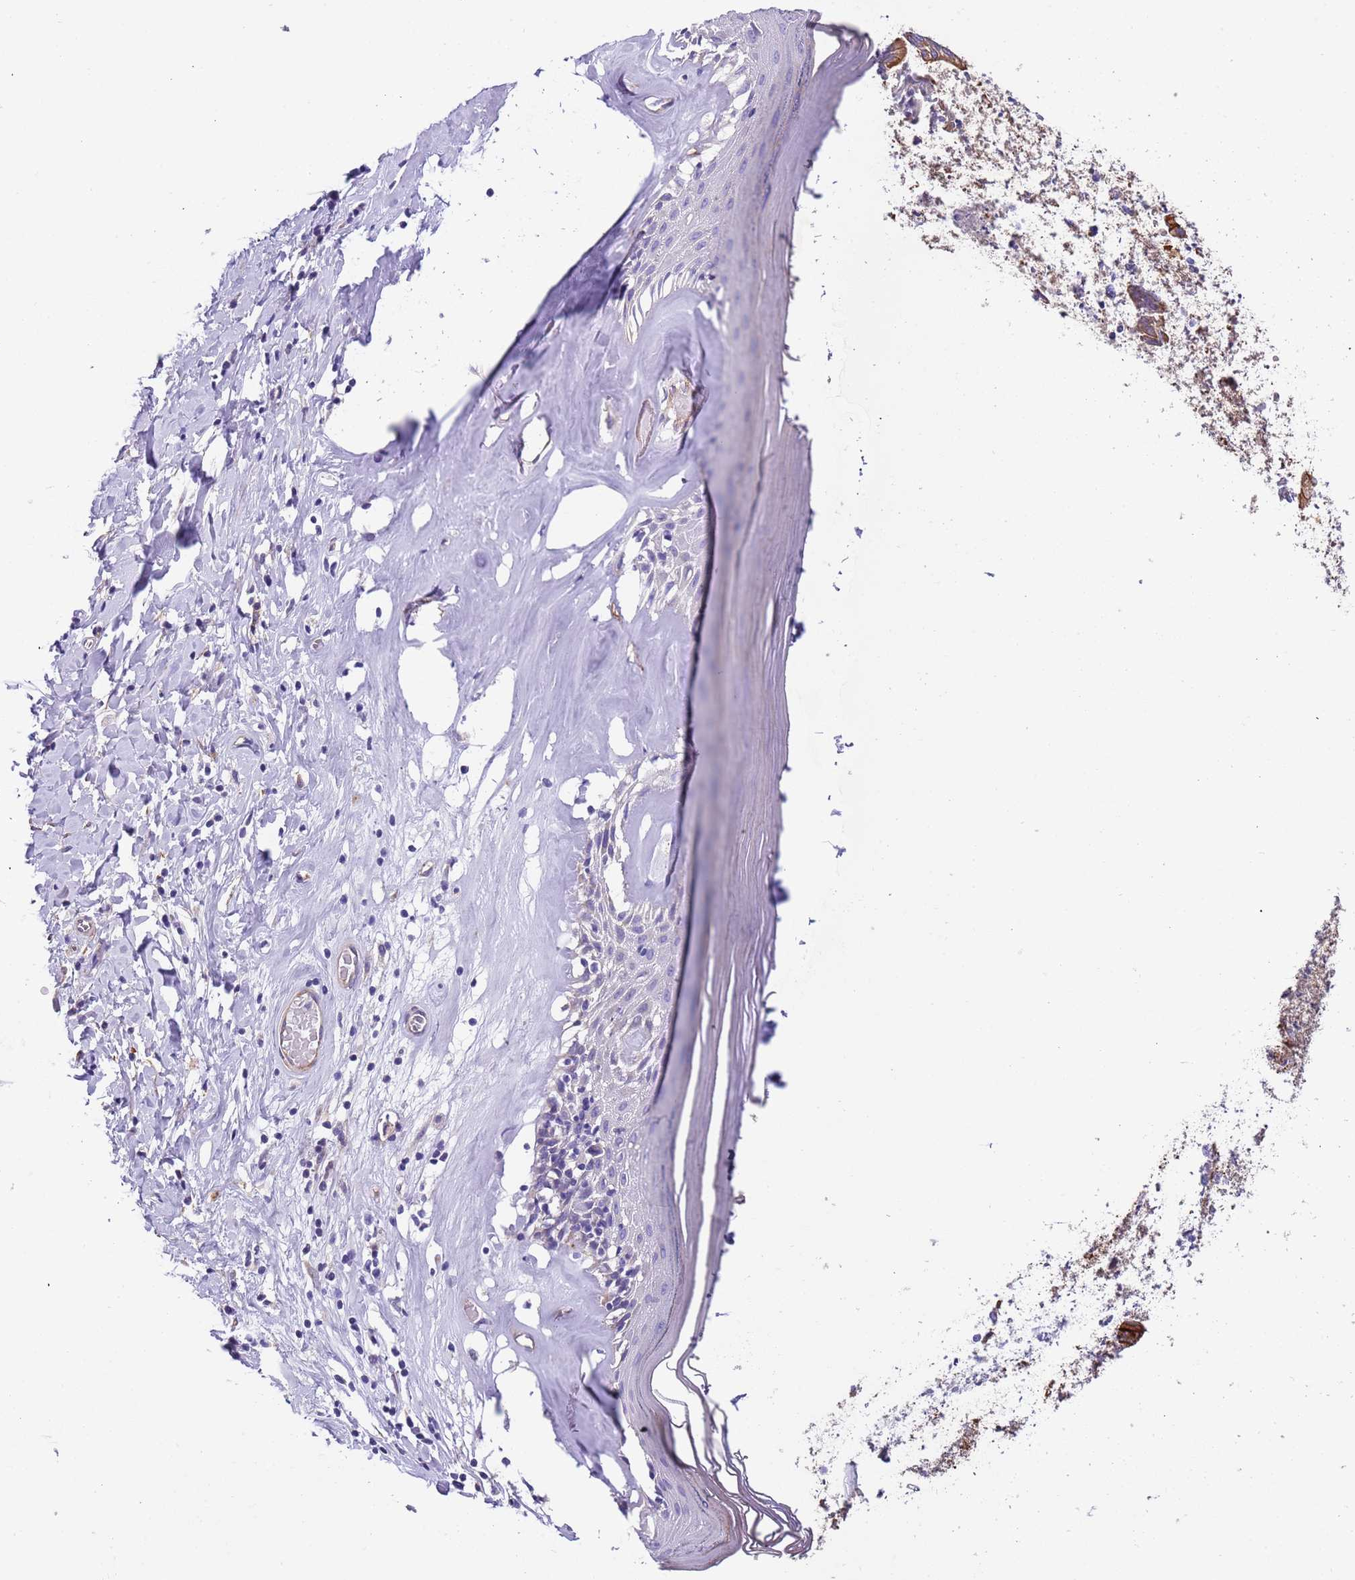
{"staining": {"intensity": "negative", "quantity": "none", "location": "none"}, "tissue": "skin", "cell_type": "Epidermal cells", "image_type": "normal", "snomed": [{"axis": "morphology", "description": "Normal tissue, NOS"}, {"axis": "topography", "description": "Vulva"}], "caption": "The IHC photomicrograph has no significant expression in epidermal cells of skin.", "gene": "LAMB4", "patient": {"sex": "female", "age": 86}}